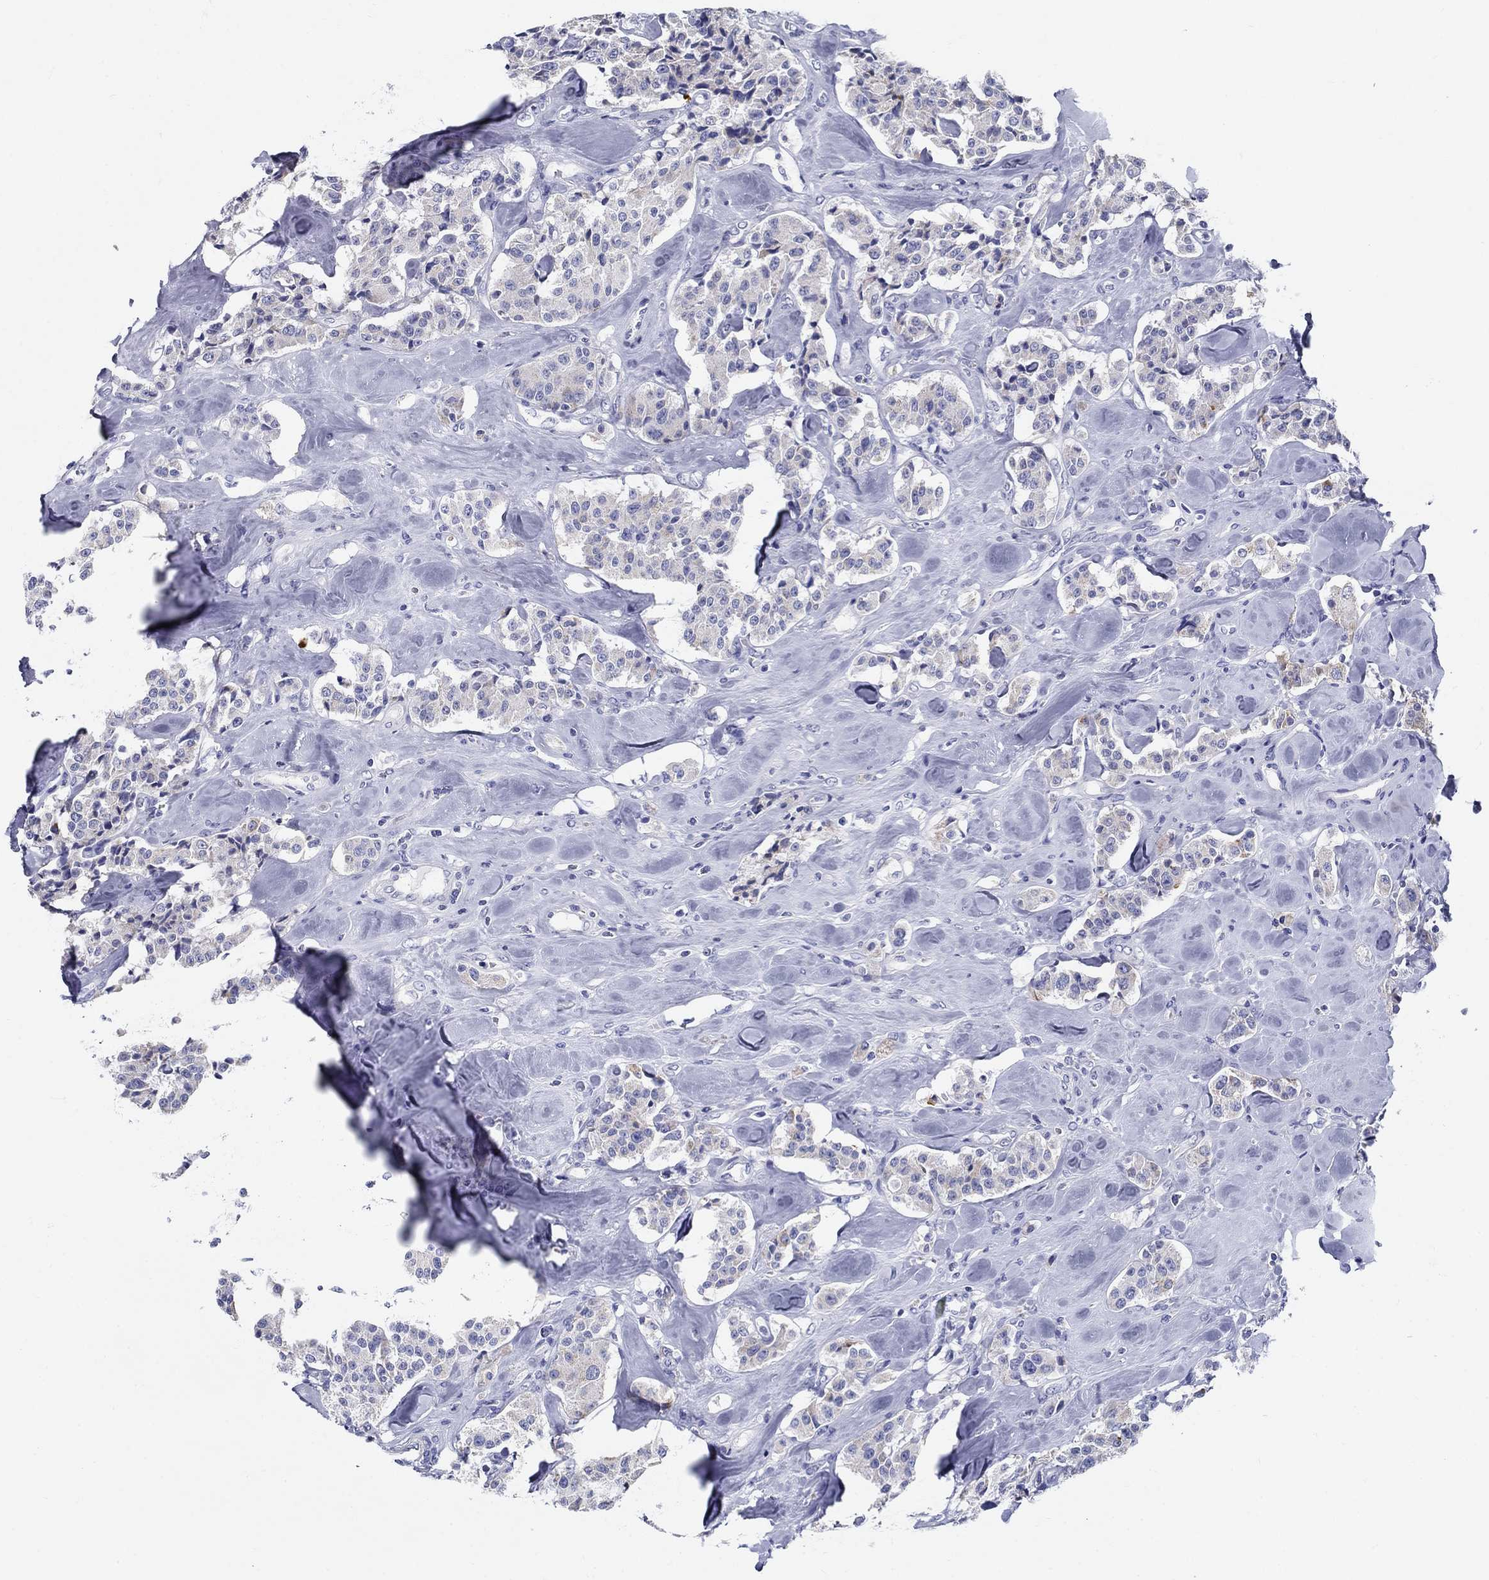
{"staining": {"intensity": "negative", "quantity": "none", "location": "none"}, "tissue": "carcinoid", "cell_type": "Tumor cells", "image_type": "cancer", "snomed": [{"axis": "morphology", "description": "Carcinoid, malignant, NOS"}, {"axis": "topography", "description": "Pancreas"}], "caption": "This is a image of IHC staining of carcinoid, which shows no staining in tumor cells.", "gene": "UPB1", "patient": {"sex": "male", "age": 41}}